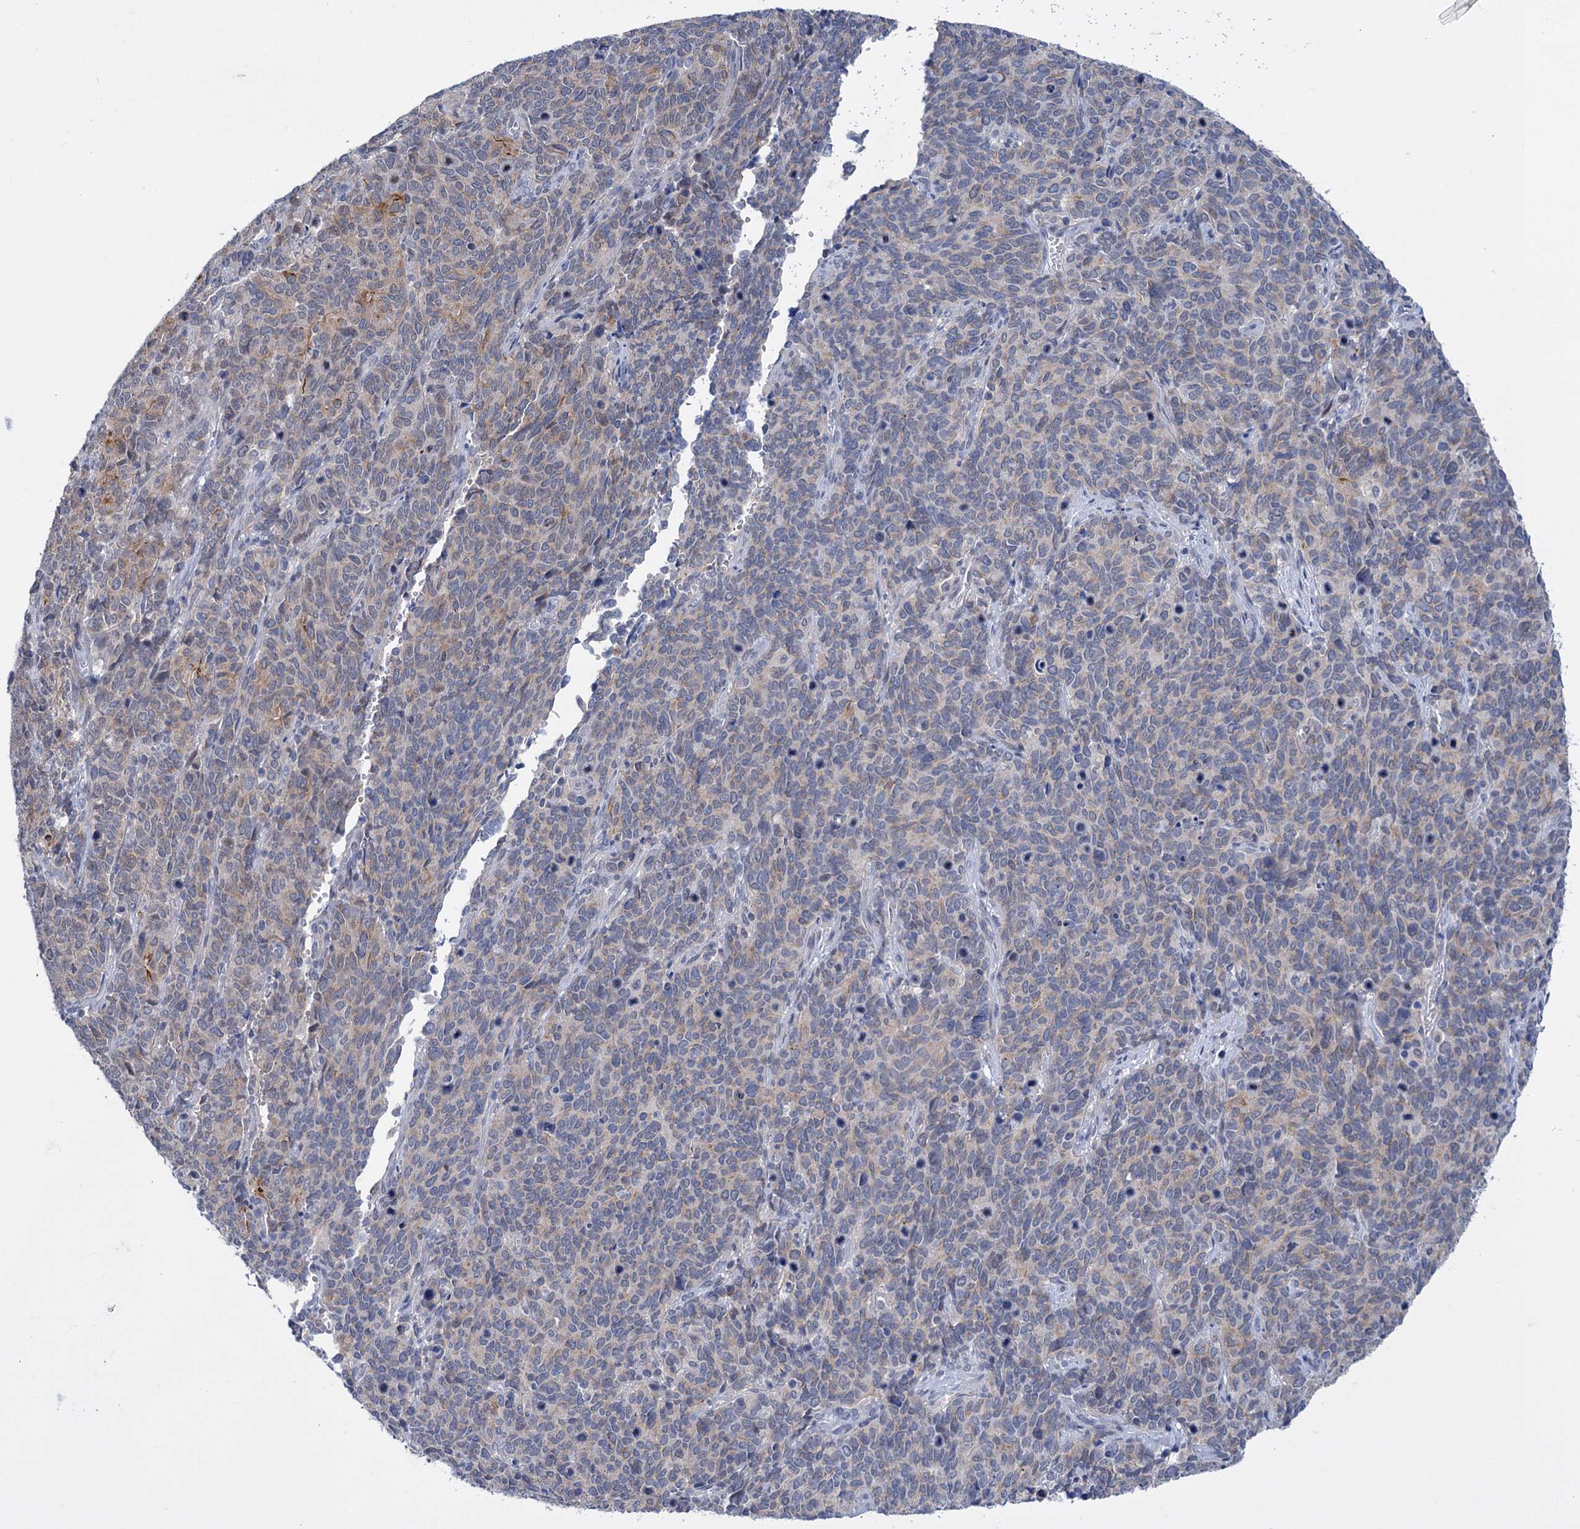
{"staining": {"intensity": "weak", "quantity": "25%-75%", "location": "cytoplasmic/membranous"}, "tissue": "cervical cancer", "cell_type": "Tumor cells", "image_type": "cancer", "snomed": [{"axis": "morphology", "description": "Squamous cell carcinoma, NOS"}, {"axis": "topography", "description": "Cervix"}], "caption": "This is a micrograph of immunohistochemistry staining of cervical cancer (squamous cell carcinoma), which shows weak positivity in the cytoplasmic/membranous of tumor cells.", "gene": "MID1IP1", "patient": {"sex": "female", "age": 60}}